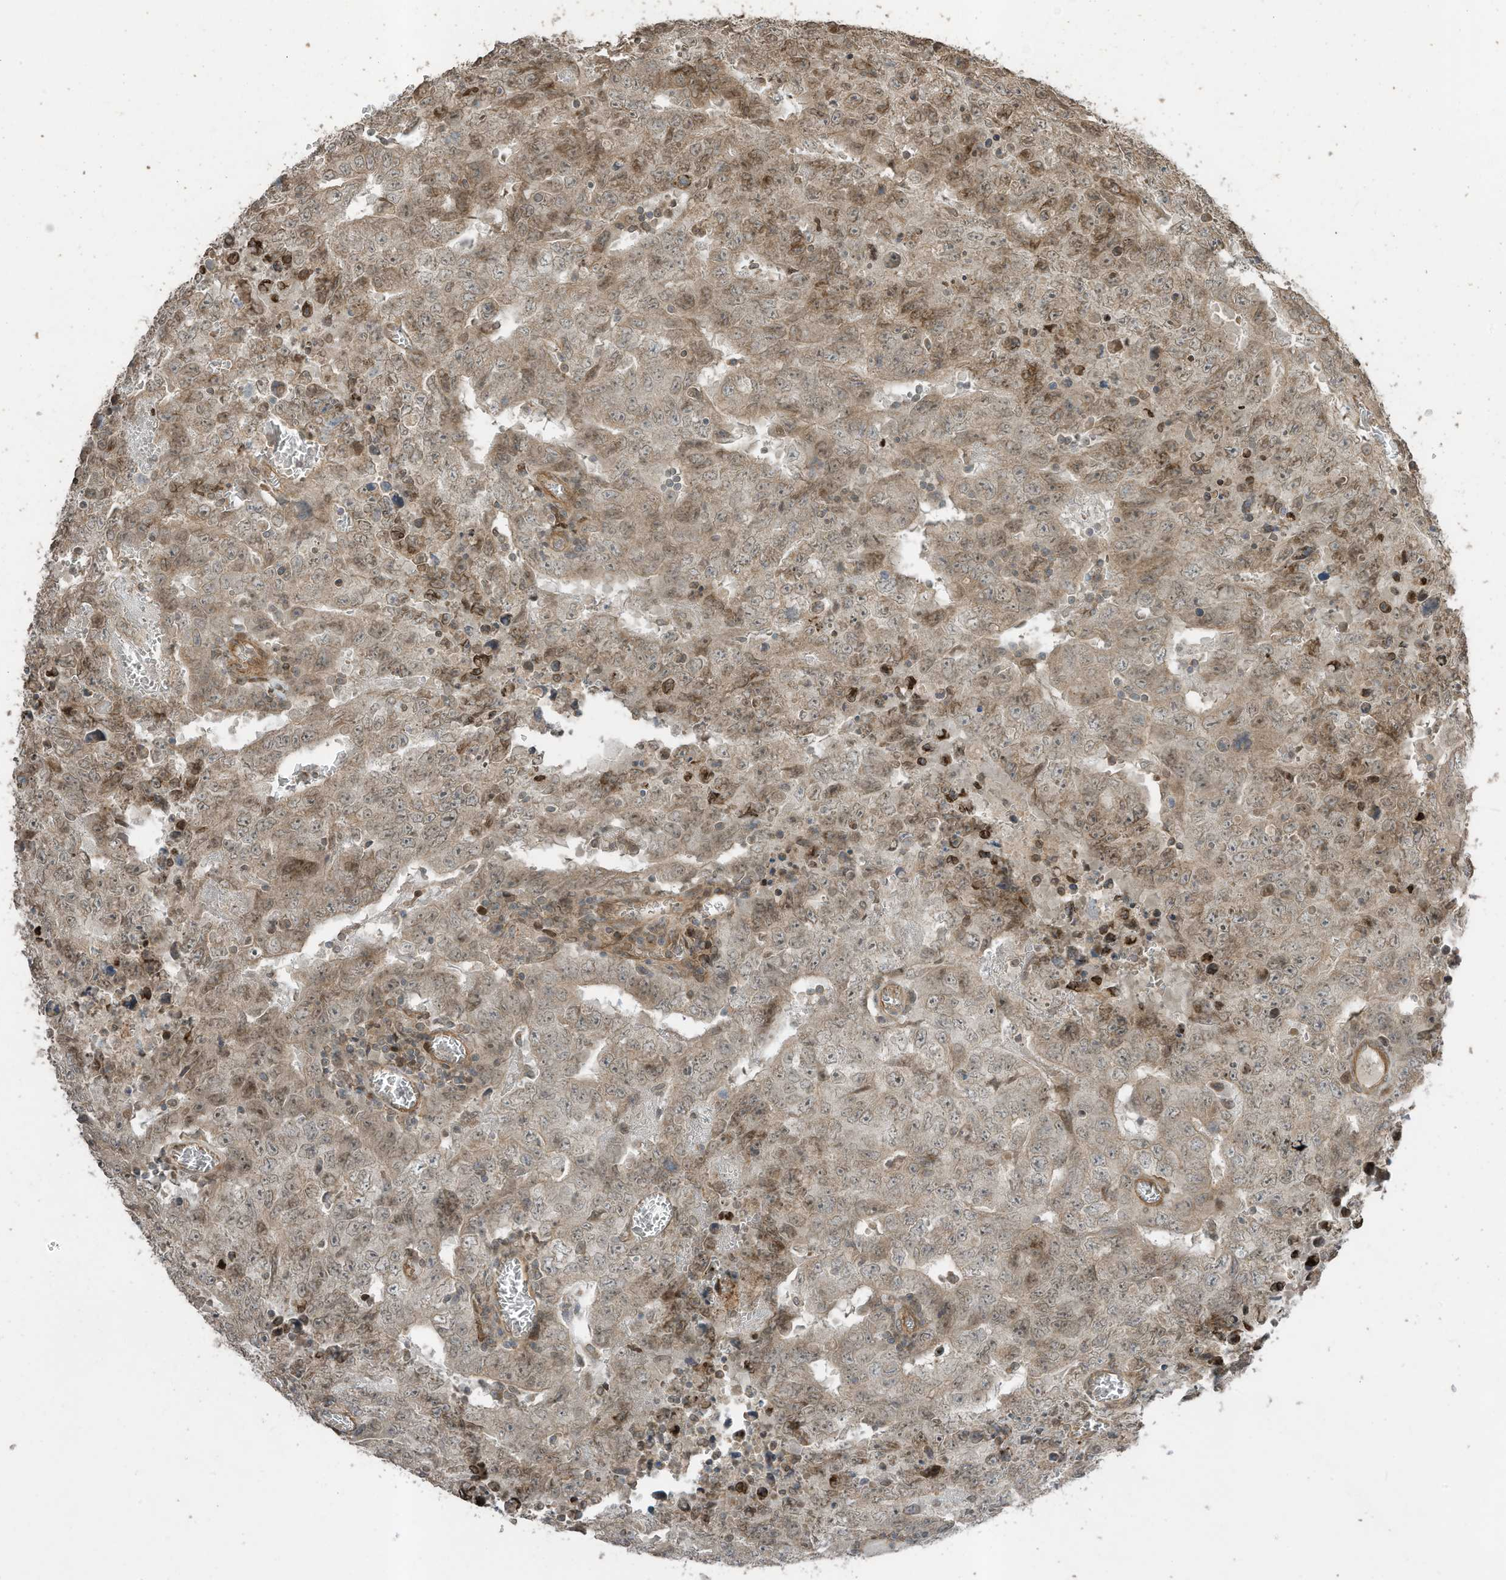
{"staining": {"intensity": "weak", "quantity": ">75%", "location": "cytoplasmic/membranous"}, "tissue": "testis cancer", "cell_type": "Tumor cells", "image_type": "cancer", "snomed": [{"axis": "morphology", "description": "Carcinoma, Embryonal, NOS"}, {"axis": "topography", "description": "Testis"}], "caption": "Immunohistochemistry (IHC) (DAB) staining of human testis cancer (embryonal carcinoma) exhibits weak cytoplasmic/membranous protein staining in about >75% of tumor cells.", "gene": "ZNF653", "patient": {"sex": "male", "age": 26}}